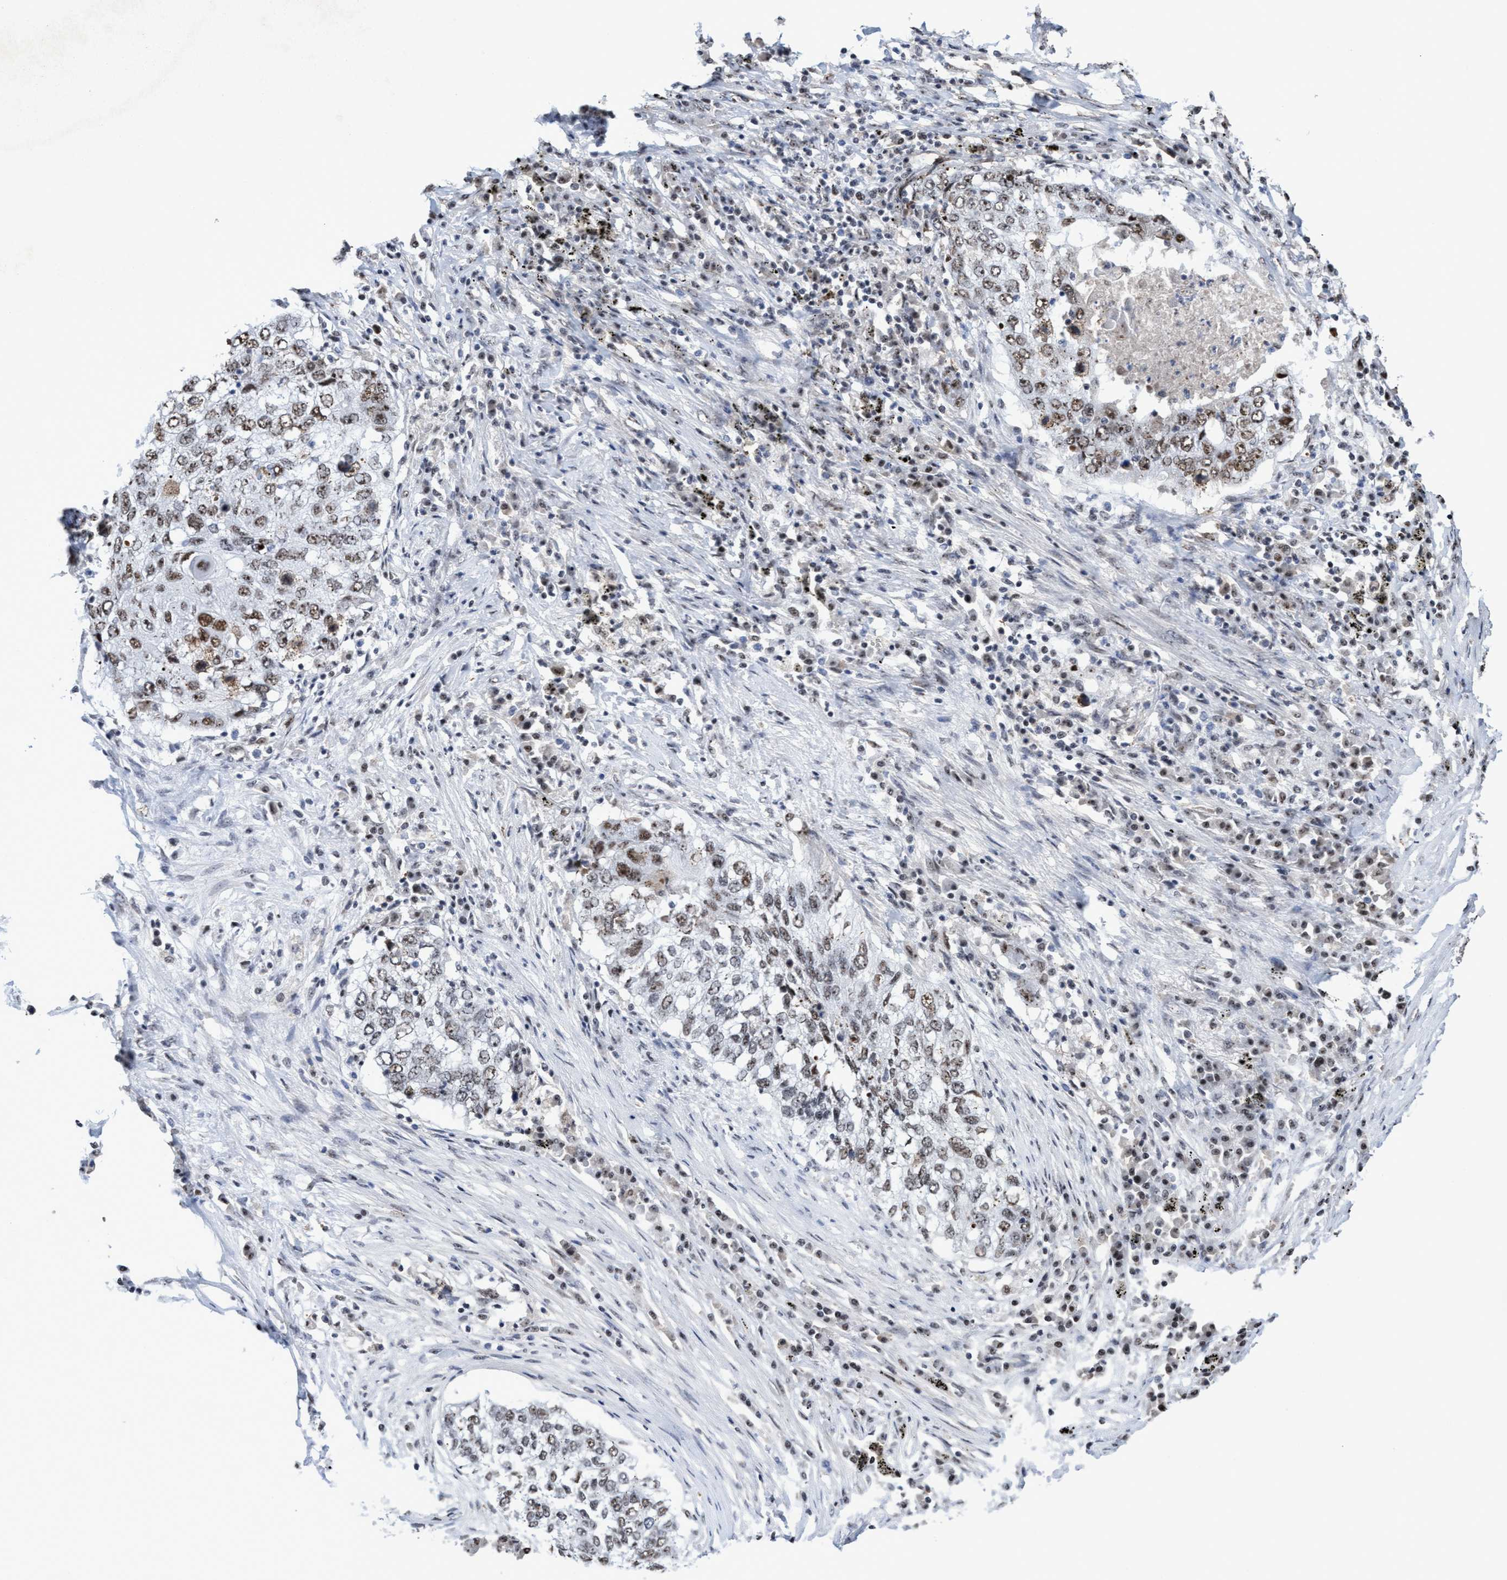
{"staining": {"intensity": "weak", "quantity": ">75%", "location": "nuclear"}, "tissue": "lung cancer", "cell_type": "Tumor cells", "image_type": "cancer", "snomed": [{"axis": "morphology", "description": "Squamous cell carcinoma, NOS"}, {"axis": "topography", "description": "Lung"}], "caption": "DAB immunohistochemical staining of squamous cell carcinoma (lung) shows weak nuclear protein expression in approximately >75% of tumor cells.", "gene": "EFCAB10", "patient": {"sex": "female", "age": 63}}